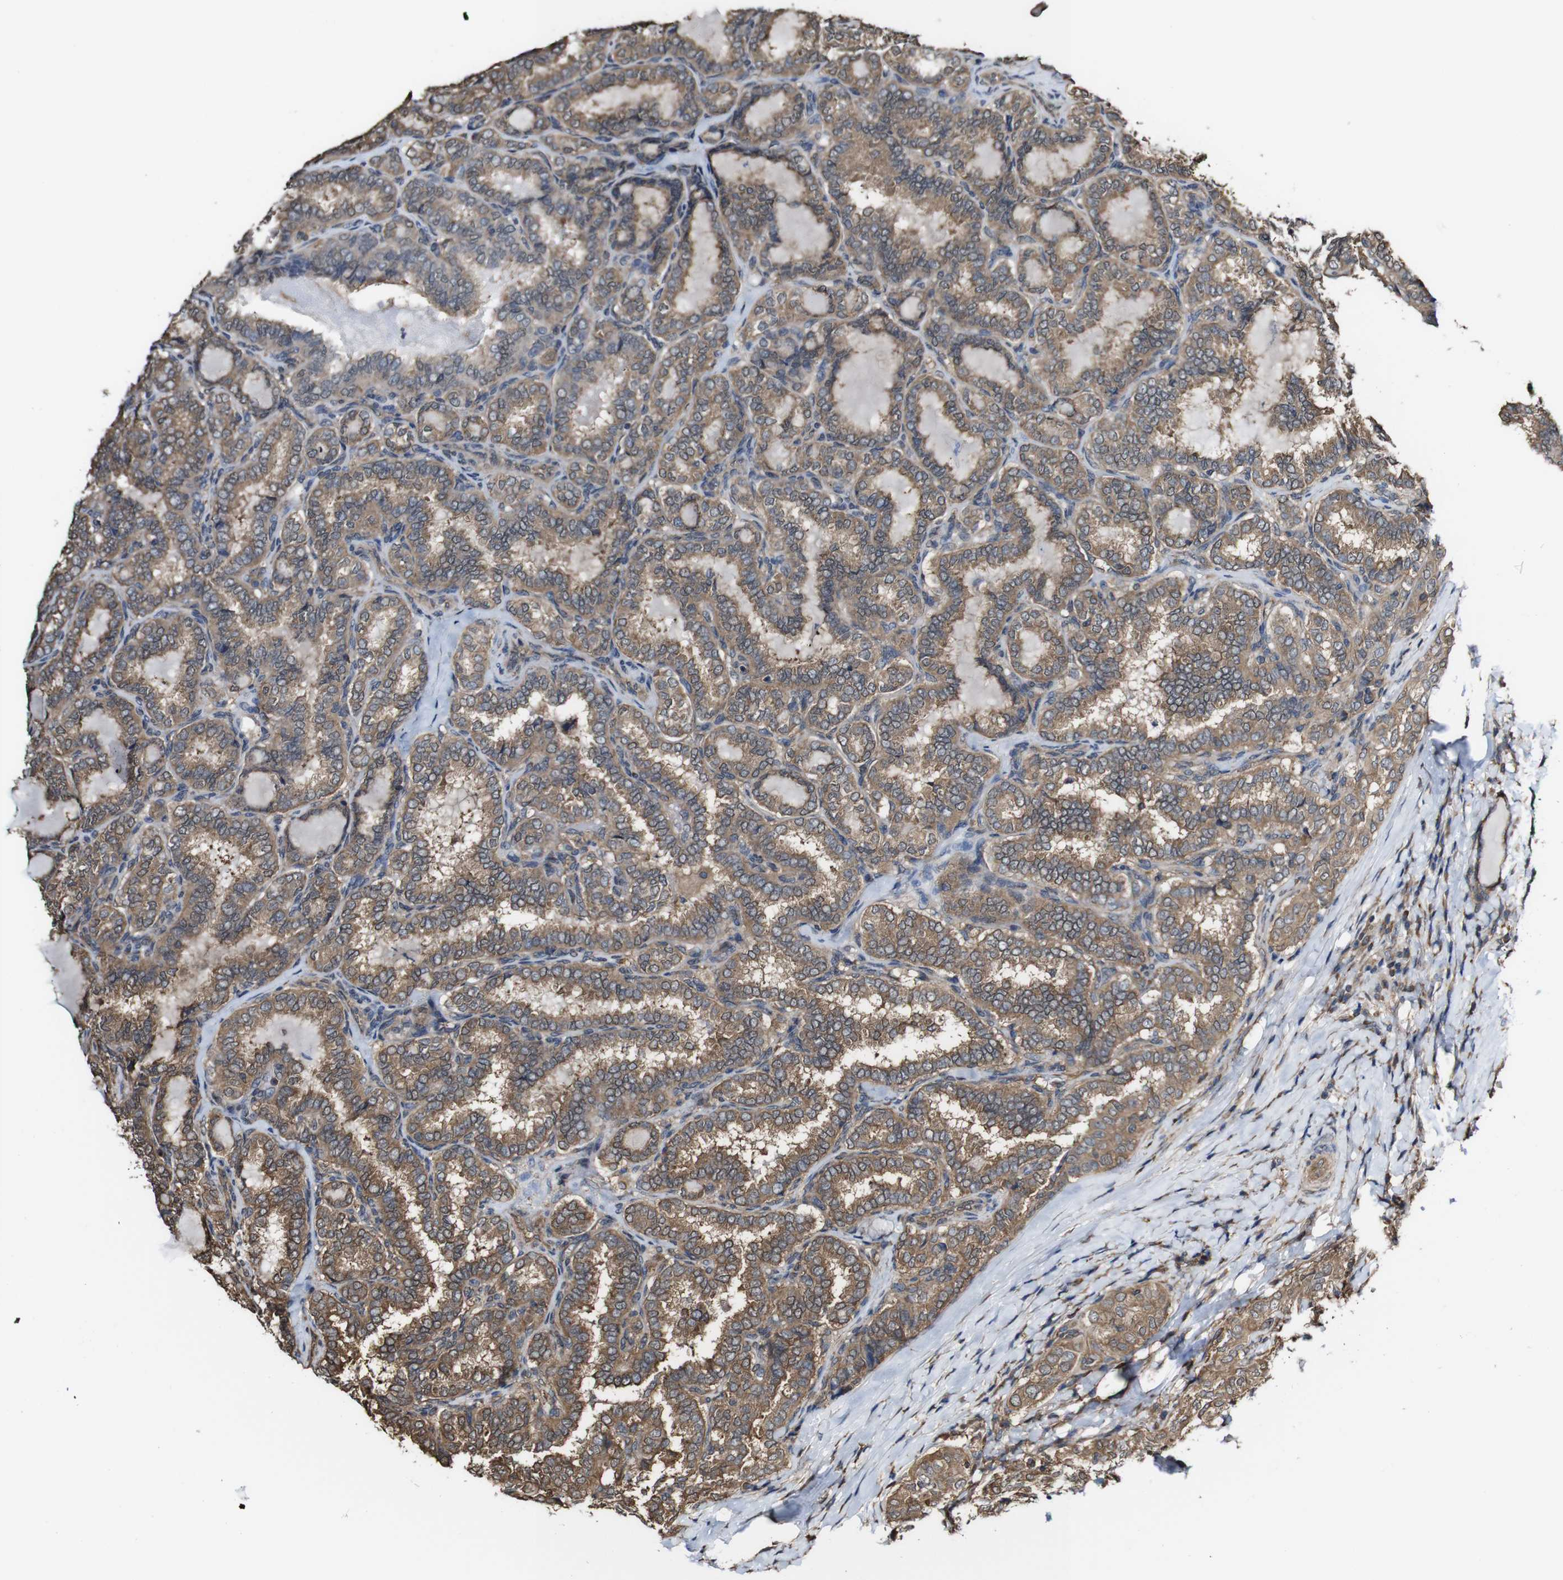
{"staining": {"intensity": "moderate", "quantity": ">75%", "location": "cytoplasmic/membranous"}, "tissue": "thyroid cancer", "cell_type": "Tumor cells", "image_type": "cancer", "snomed": [{"axis": "morphology", "description": "Normal tissue, NOS"}, {"axis": "morphology", "description": "Papillary adenocarcinoma, NOS"}, {"axis": "topography", "description": "Thyroid gland"}], "caption": "A brown stain labels moderate cytoplasmic/membranous positivity of a protein in human papillary adenocarcinoma (thyroid) tumor cells.", "gene": "PTPRR", "patient": {"sex": "female", "age": 30}}